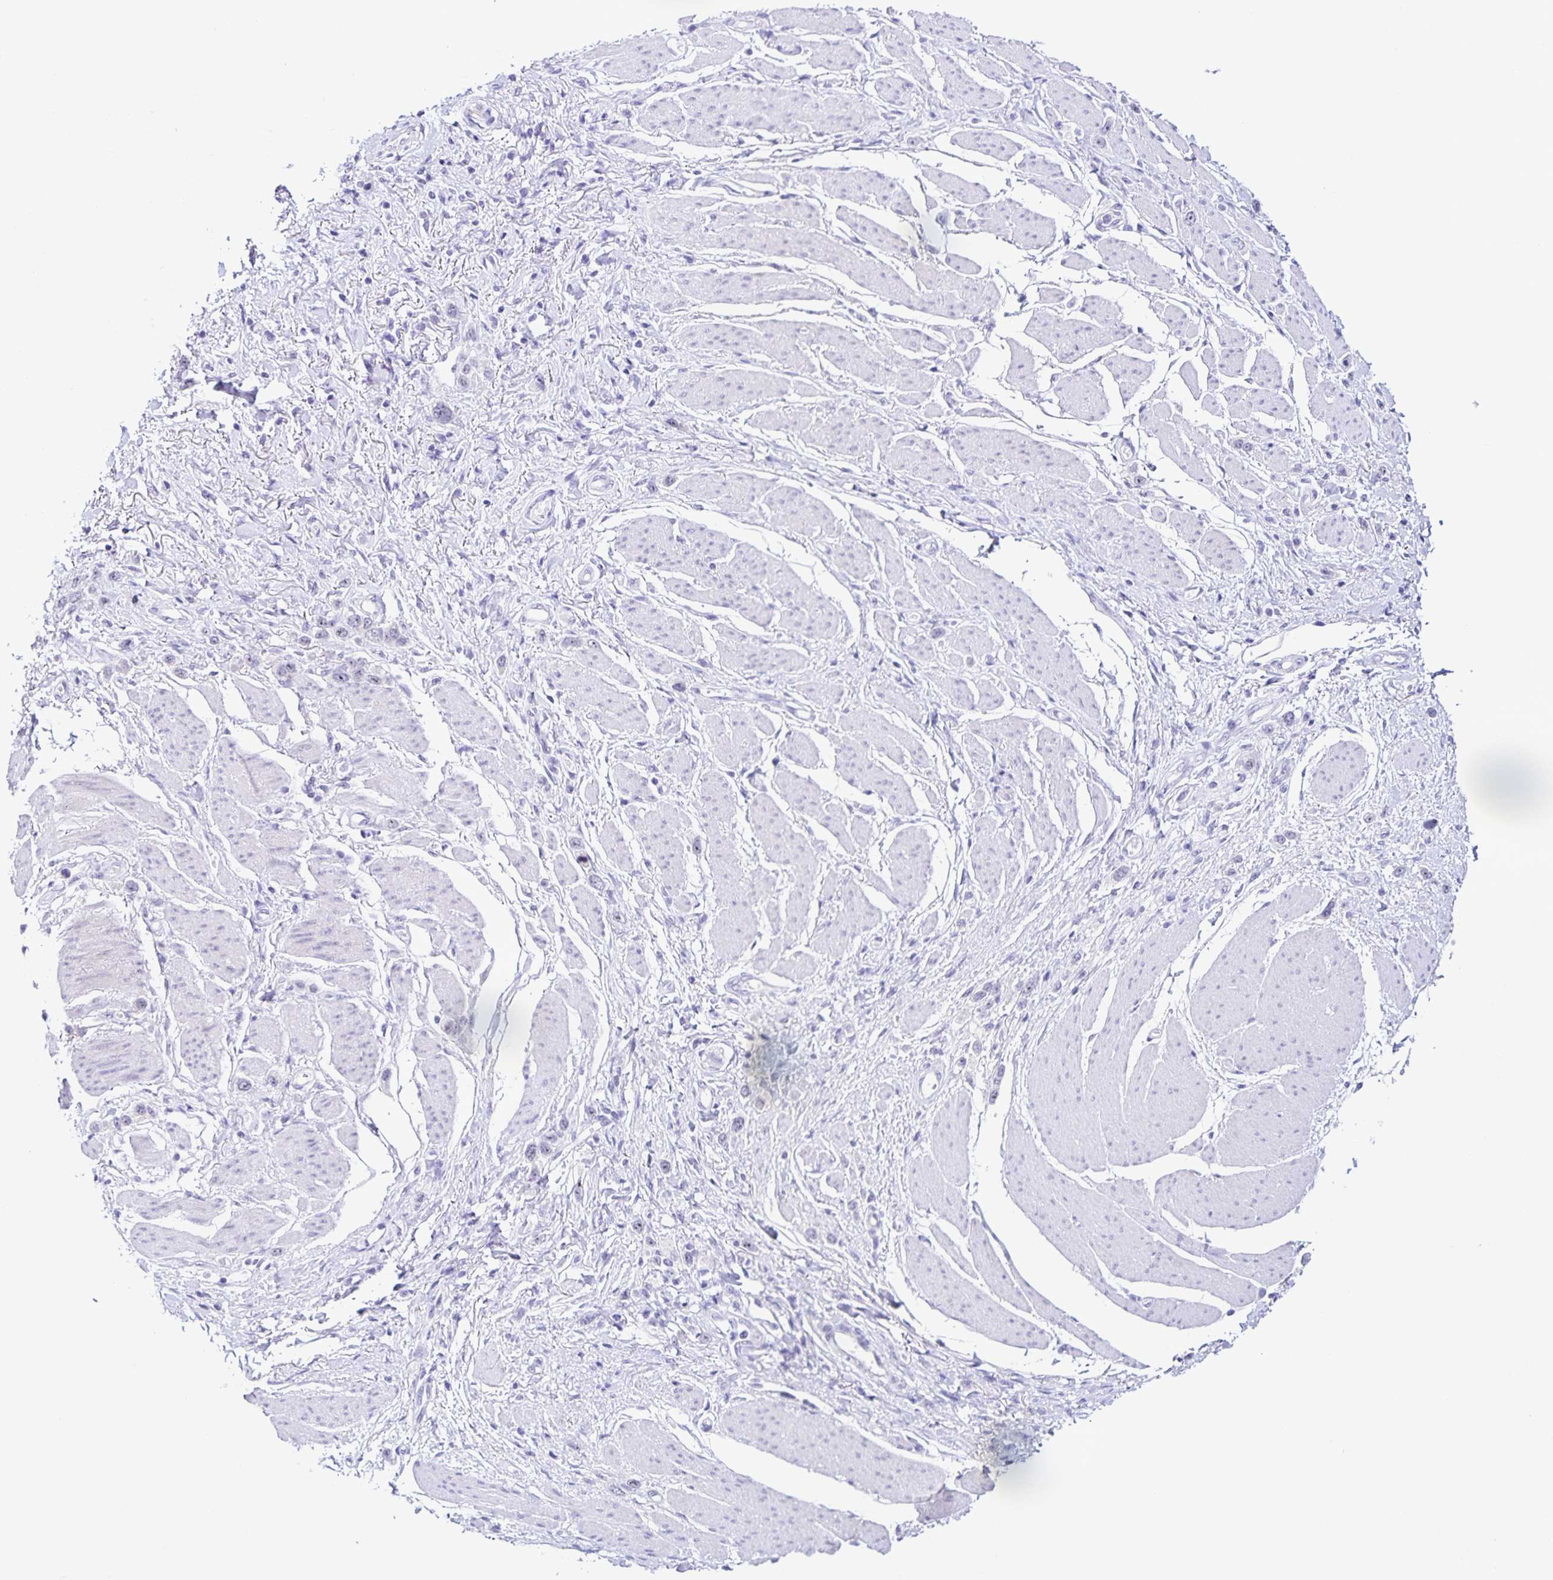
{"staining": {"intensity": "negative", "quantity": "none", "location": "none"}, "tissue": "stomach cancer", "cell_type": "Tumor cells", "image_type": "cancer", "snomed": [{"axis": "morphology", "description": "Adenocarcinoma, NOS"}, {"axis": "topography", "description": "Stomach"}], "caption": "IHC micrograph of neoplastic tissue: human stomach adenocarcinoma stained with DAB exhibits no significant protein staining in tumor cells.", "gene": "FAM170A", "patient": {"sex": "female", "age": 65}}